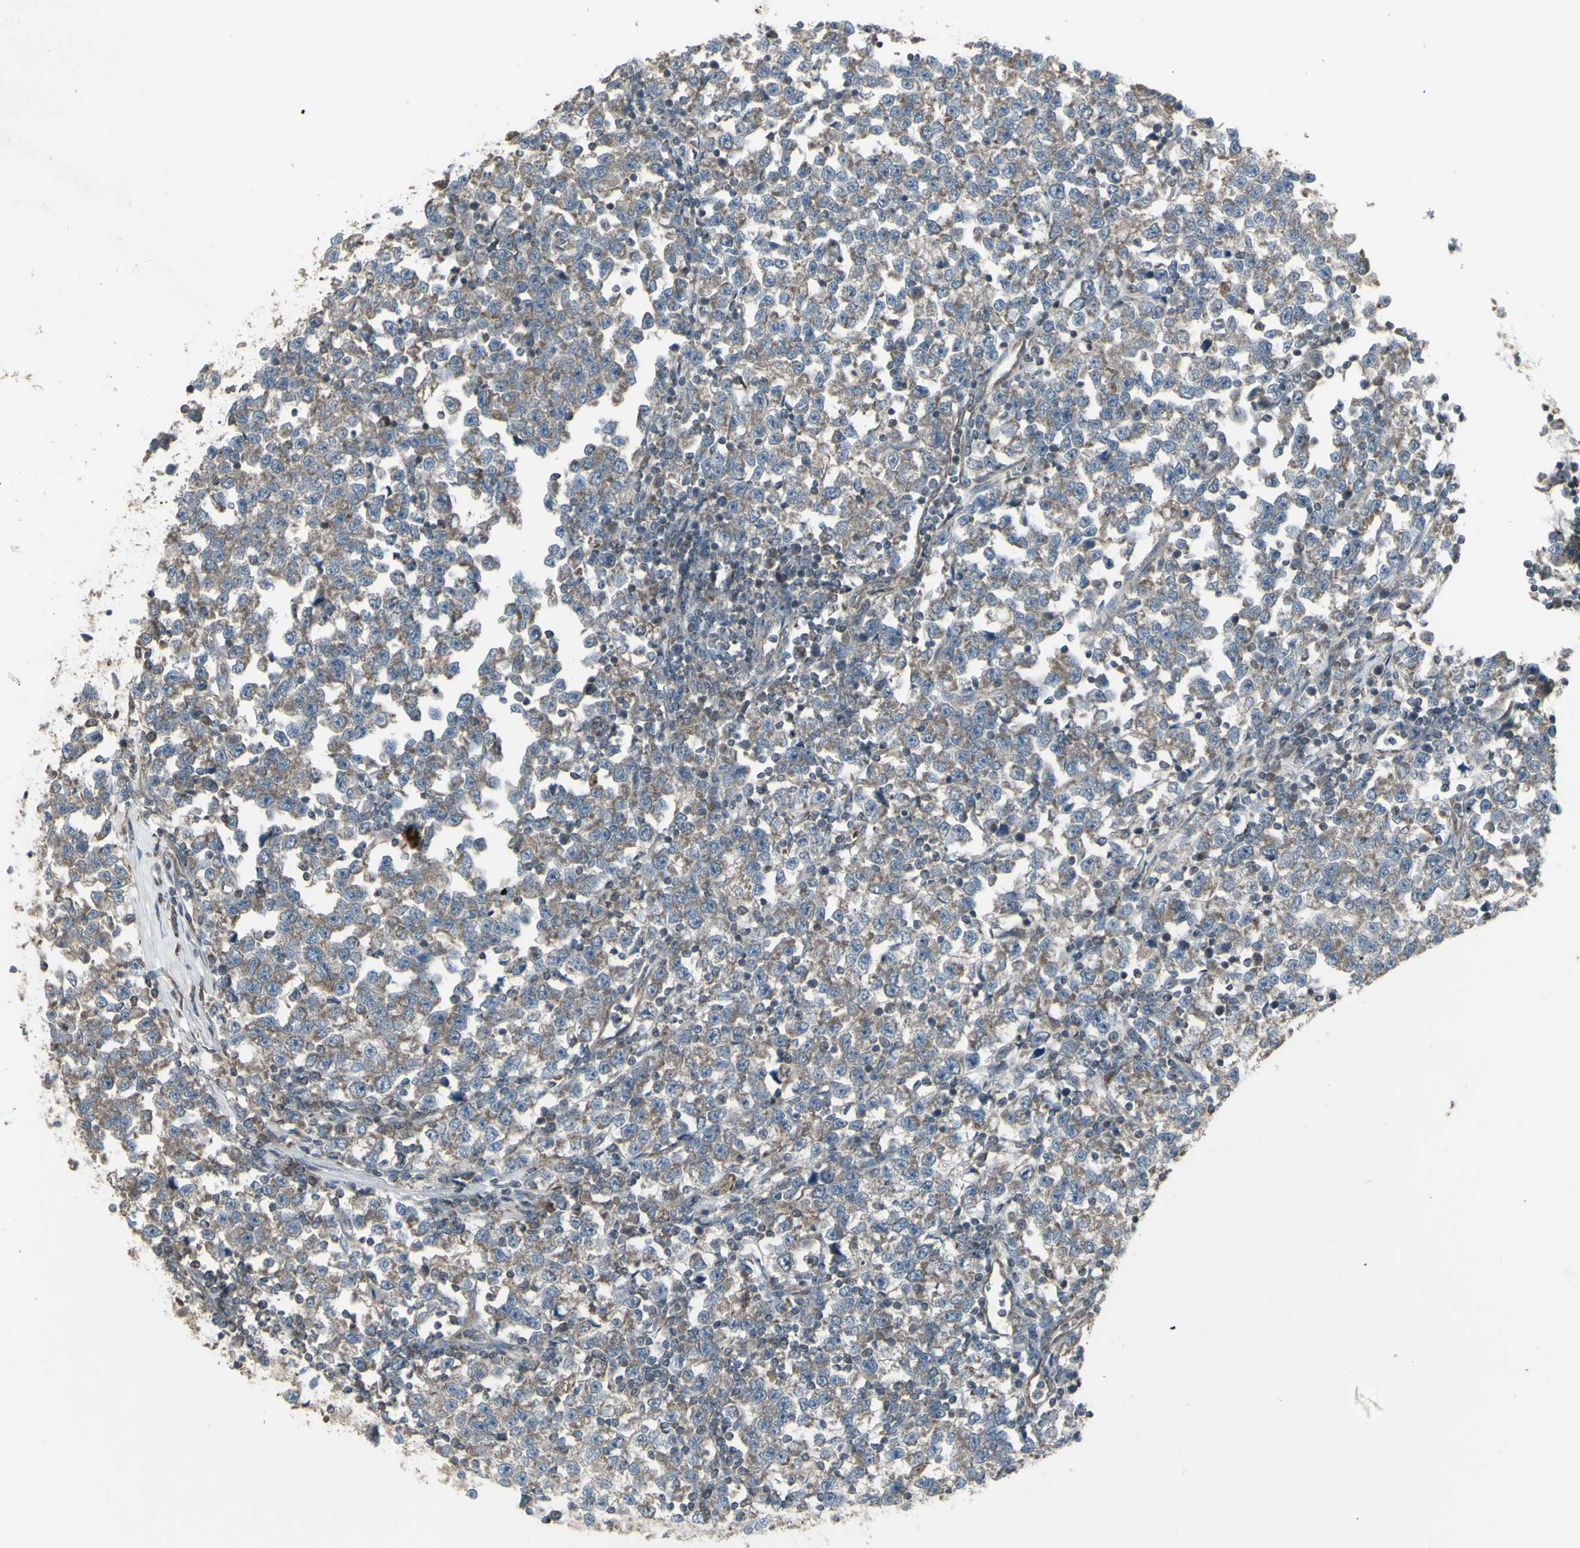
{"staining": {"intensity": "negative", "quantity": "none", "location": "none"}, "tissue": "testis cancer", "cell_type": "Tumor cells", "image_type": "cancer", "snomed": [{"axis": "morphology", "description": "Seminoma, NOS"}, {"axis": "topography", "description": "Testis"}], "caption": "Micrograph shows no protein staining in tumor cells of testis cancer tissue. (Stains: DAB immunohistochemistry (IHC) with hematoxylin counter stain, Microscopy: brightfield microscopy at high magnification).", "gene": "SHC1", "patient": {"sex": "male", "age": 43}}